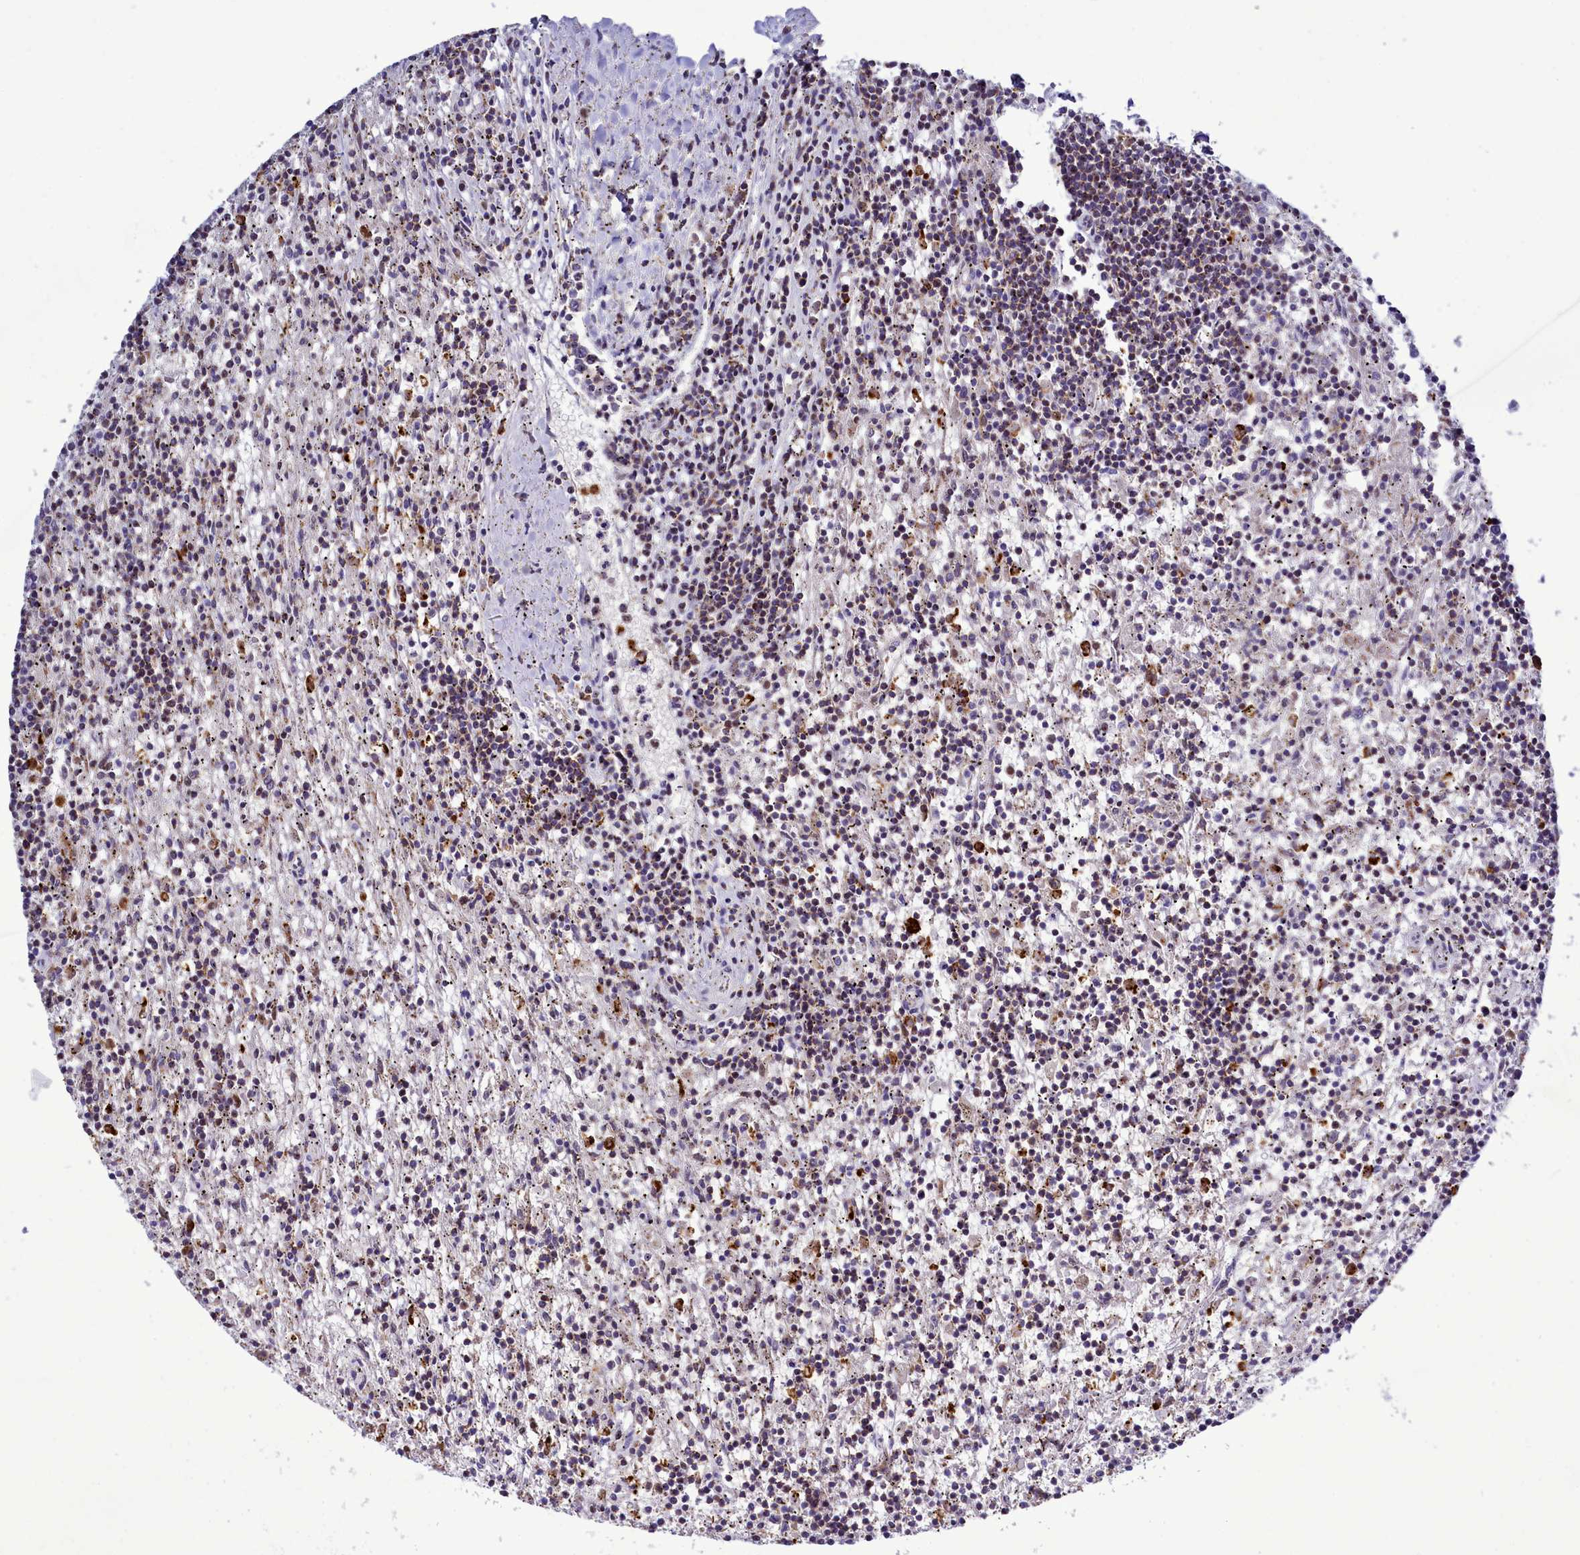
{"staining": {"intensity": "moderate", "quantity": "<25%", "location": "nuclear"}, "tissue": "lymphoma", "cell_type": "Tumor cells", "image_type": "cancer", "snomed": [{"axis": "morphology", "description": "Malignant lymphoma, non-Hodgkin's type, Low grade"}, {"axis": "topography", "description": "Spleen"}], "caption": "IHC image of neoplastic tissue: lymphoma stained using immunohistochemistry (IHC) shows low levels of moderate protein expression localized specifically in the nuclear of tumor cells, appearing as a nuclear brown color.", "gene": "POM121L2", "patient": {"sex": "male", "age": 76}}